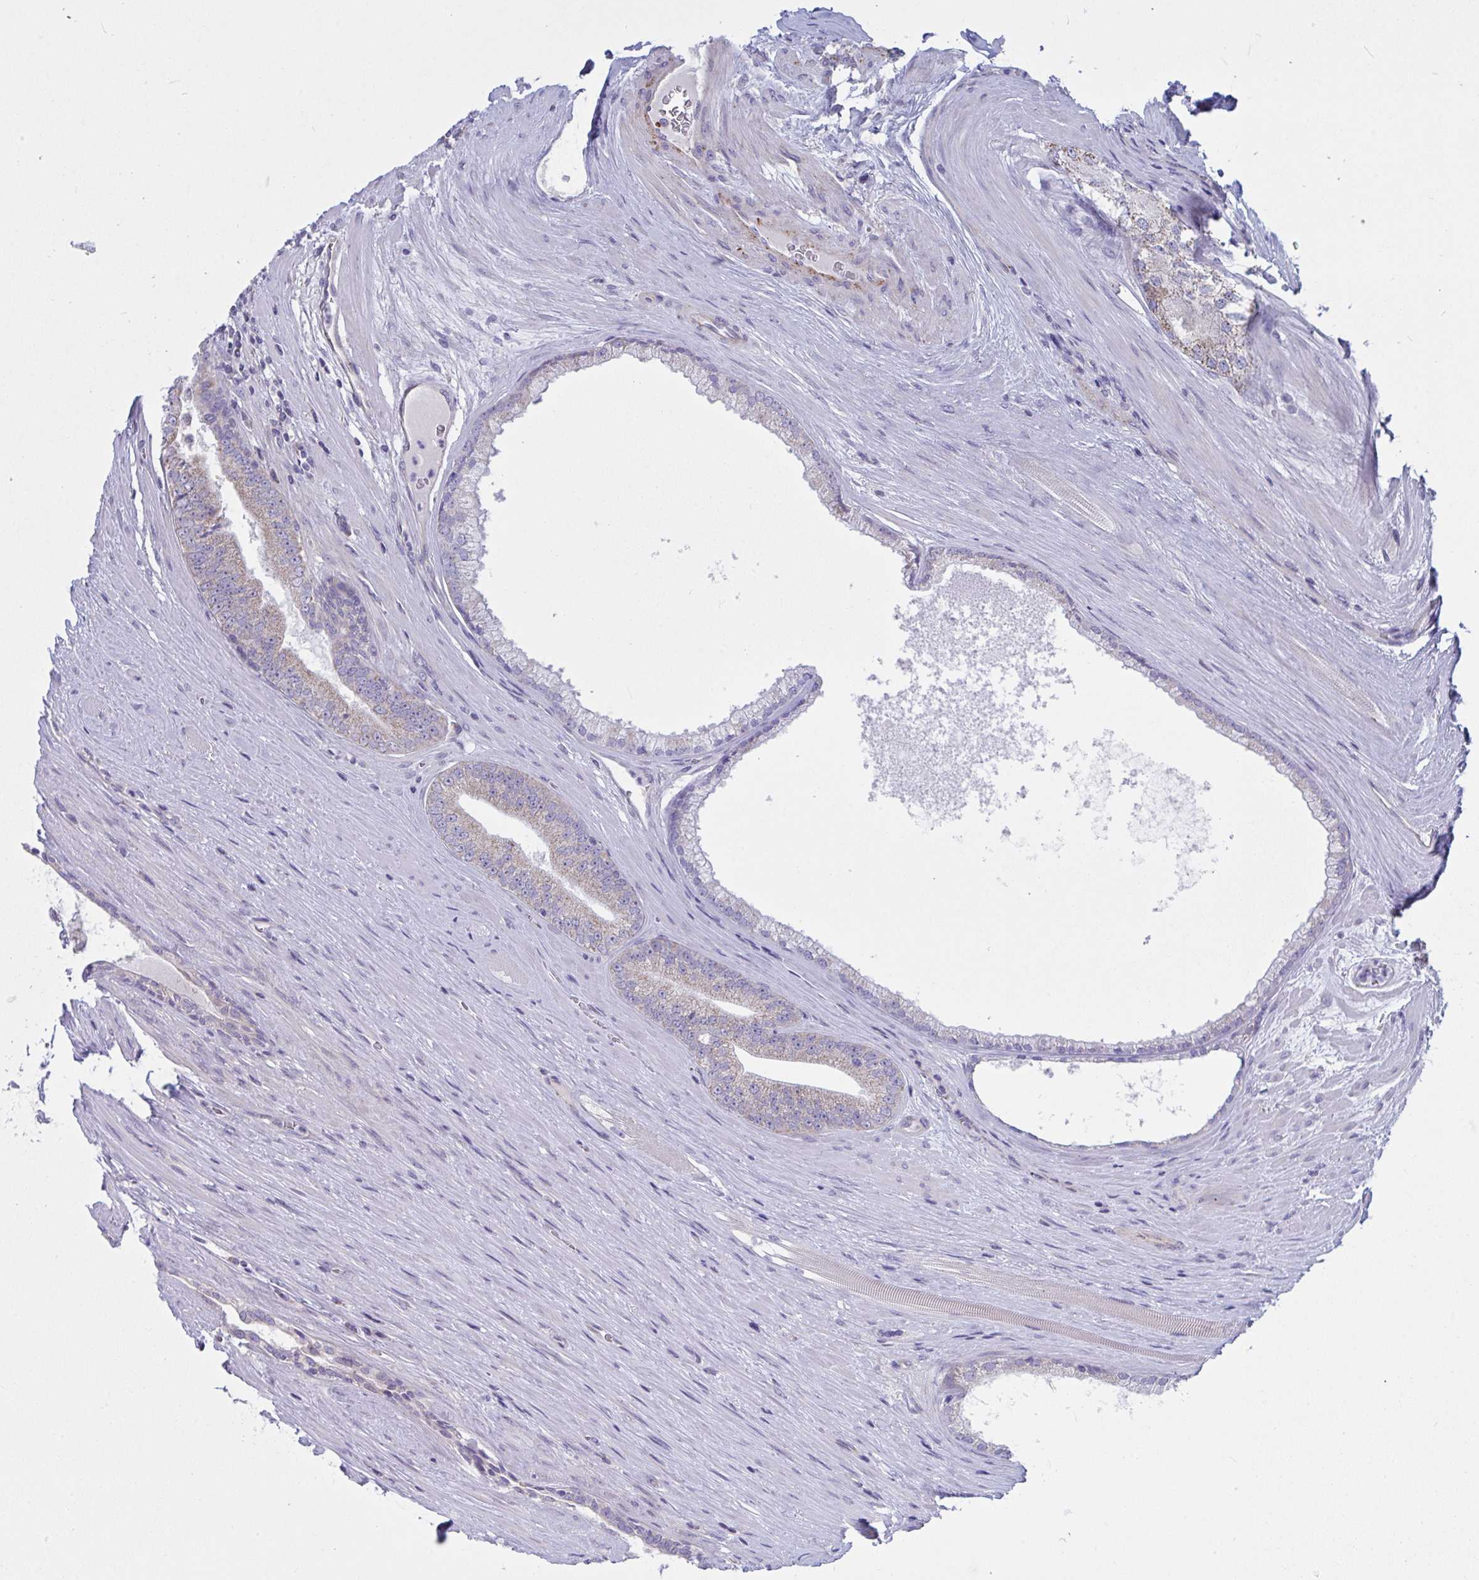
{"staining": {"intensity": "weak", "quantity": "<25%", "location": "cytoplasmic/membranous"}, "tissue": "prostate cancer", "cell_type": "Tumor cells", "image_type": "cancer", "snomed": [{"axis": "morphology", "description": "Adenocarcinoma, Low grade"}, {"axis": "topography", "description": "Prostate"}], "caption": "High magnification brightfield microscopy of prostate cancer (low-grade adenocarcinoma) stained with DAB (3,3'-diaminobenzidine) (brown) and counterstained with hematoxylin (blue): tumor cells show no significant staining. (Stains: DAB (3,3'-diaminobenzidine) immunohistochemistry with hematoxylin counter stain, Microscopy: brightfield microscopy at high magnification).", "gene": "IL37", "patient": {"sex": "male", "age": 67}}